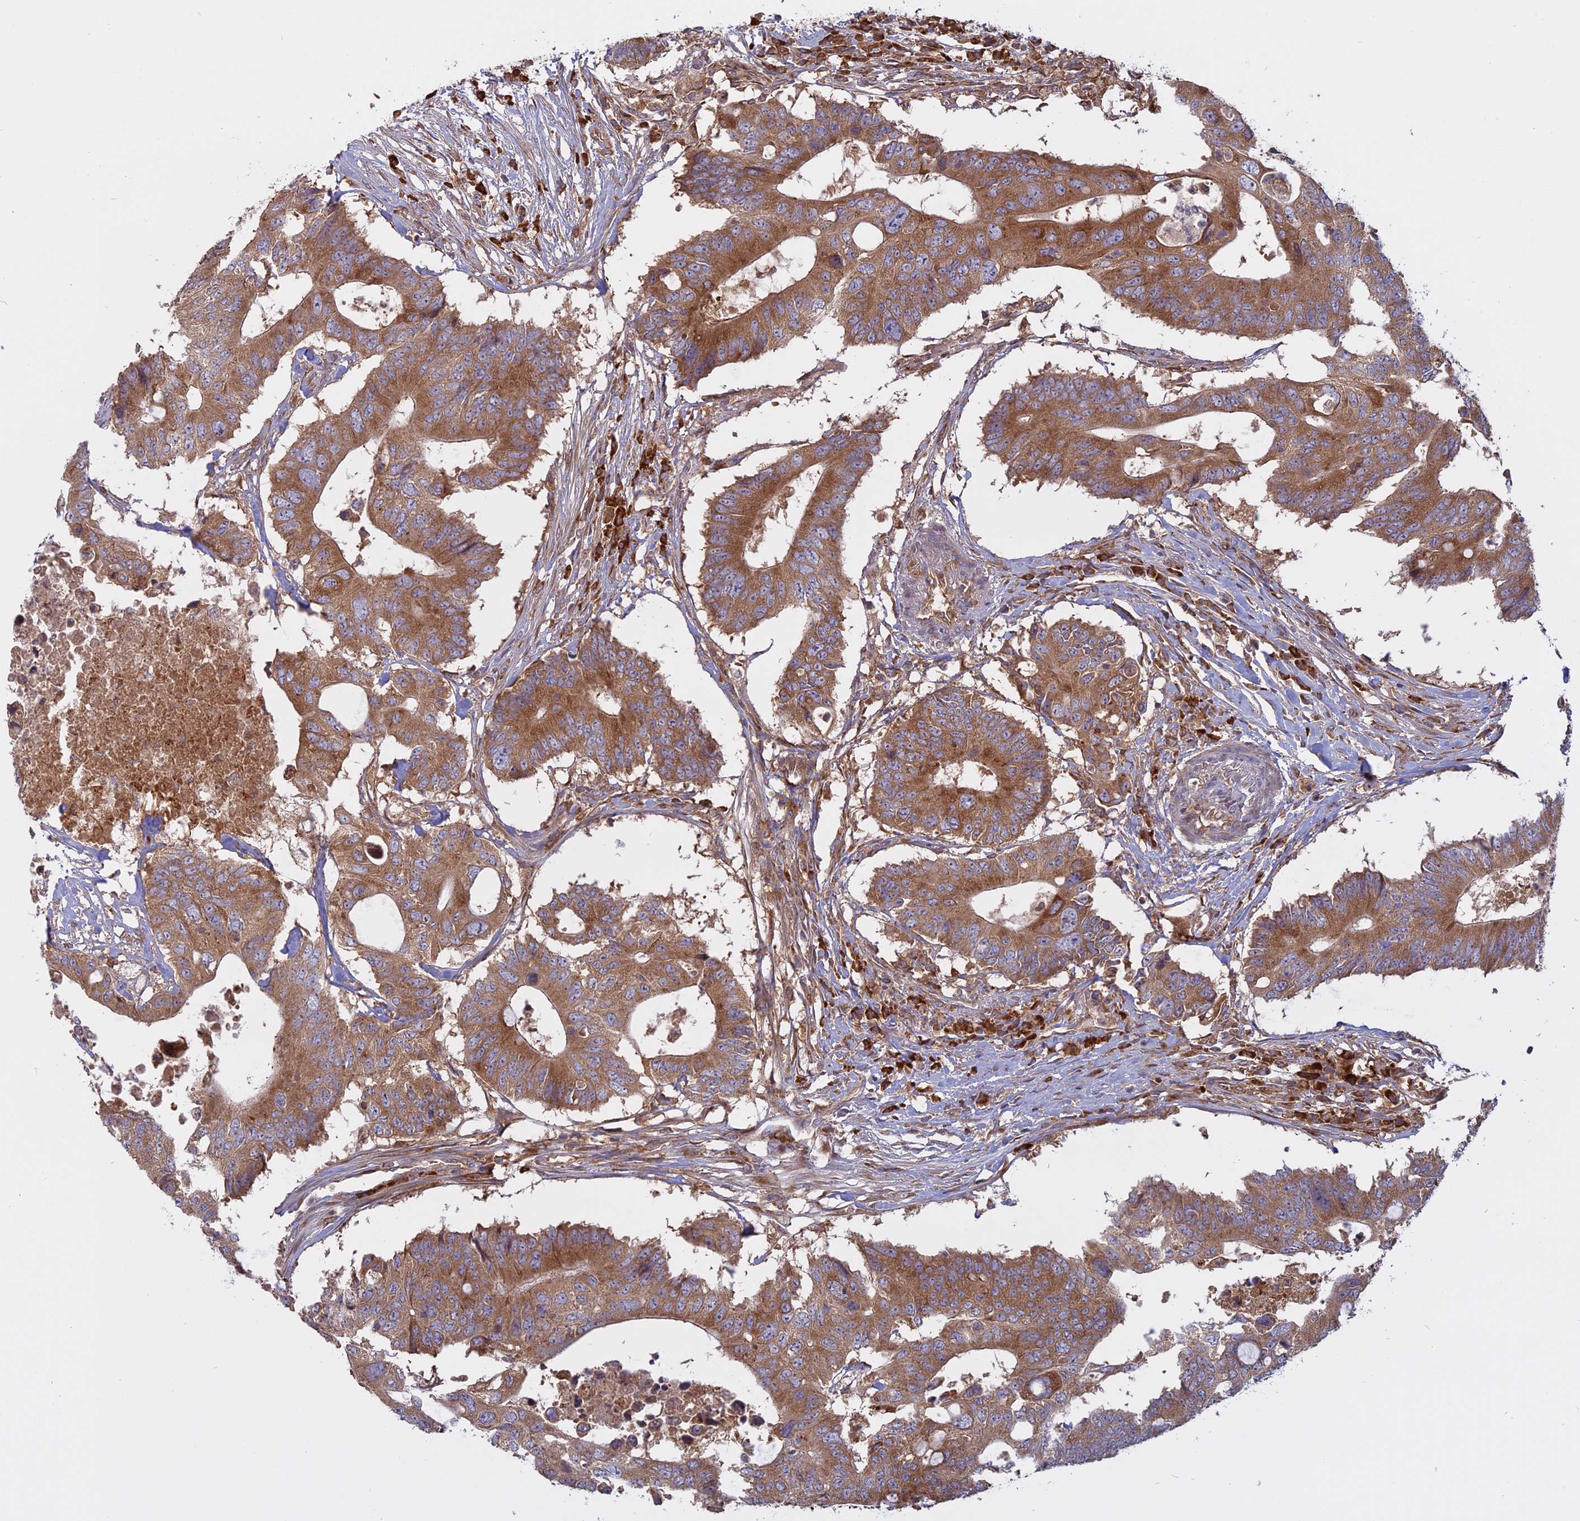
{"staining": {"intensity": "moderate", "quantity": ">75%", "location": "cytoplasmic/membranous"}, "tissue": "colorectal cancer", "cell_type": "Tumor cells", "image_type": "cancer", "snomed": [{"axis": "morphology", "description": "Adenocarcinoma, NOS"}, {"axis": "topography", "description": "Colon"}], "caption": "Colorectal adenocarcinoma tissue displays moderate cytoplasmic/membranous expression in about >75% of tumor cells", "gene": "TMEM208", "patient": {"sex": "male", "age": 71}}